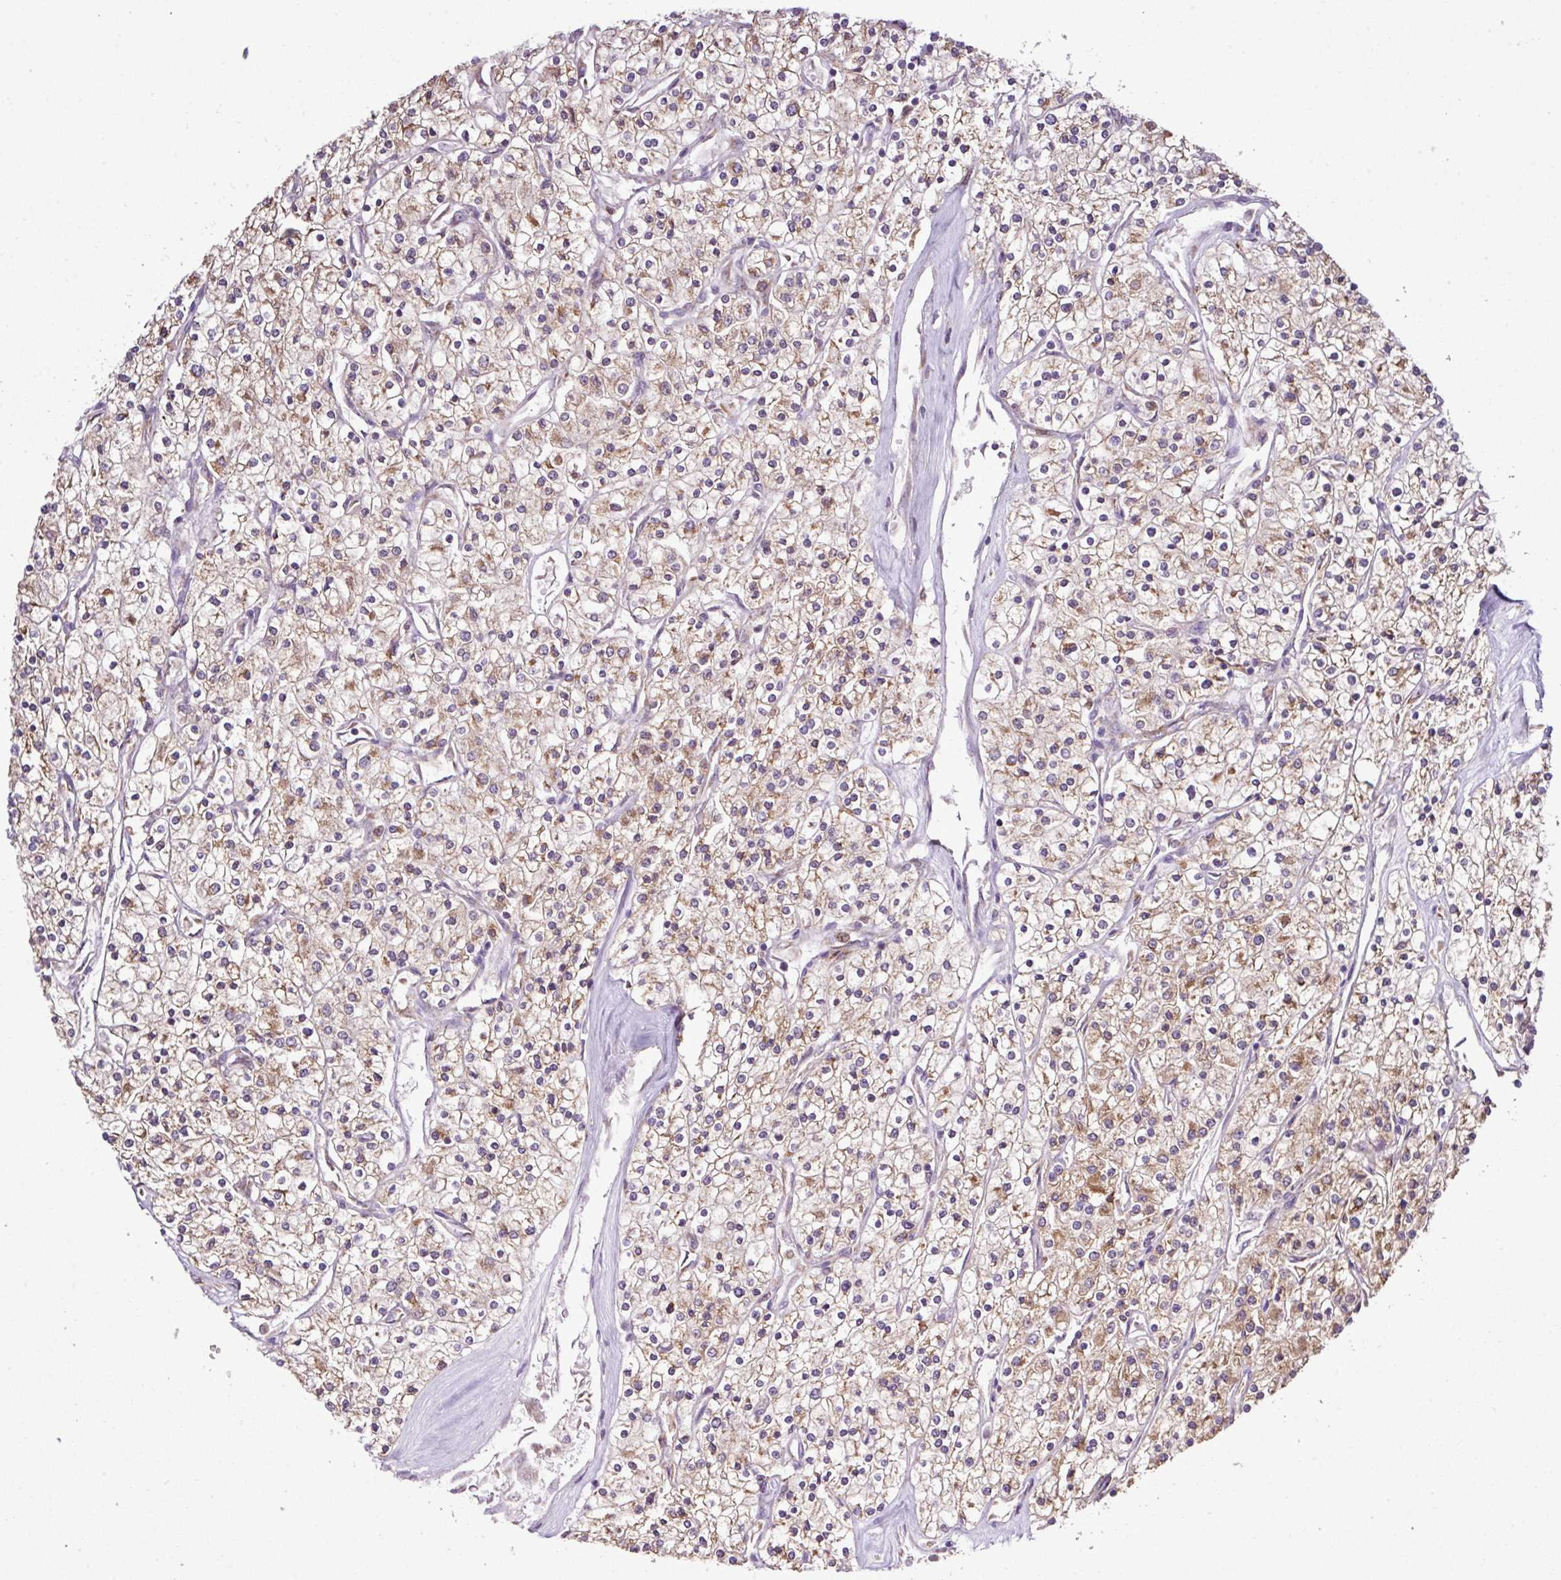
{"staining": {"intensity": "moderate", "quantity": "25%-75%", "location": "cytoplasmic/membranous"}, "tissue": "renal cancer", "cell_type": "Tumor cells", "image_type": "cancer", "snomed": [{"axis": "morphology", "description": "Adenocarcinoma, NOS"}, {"axis": "topography", "description": "Kidney"}], "caption": "DAB immunohistochemical staining of human adenocarcinoma (renal) demonstrates moderate cytoplasmic/membranous protein staining in about 25%-75% of tumor cells. (DAB = brown stain, brightfield microscopy at high magnification).", "gene": "SMCO4", "patient": {"sex": "male", "age": 80}}